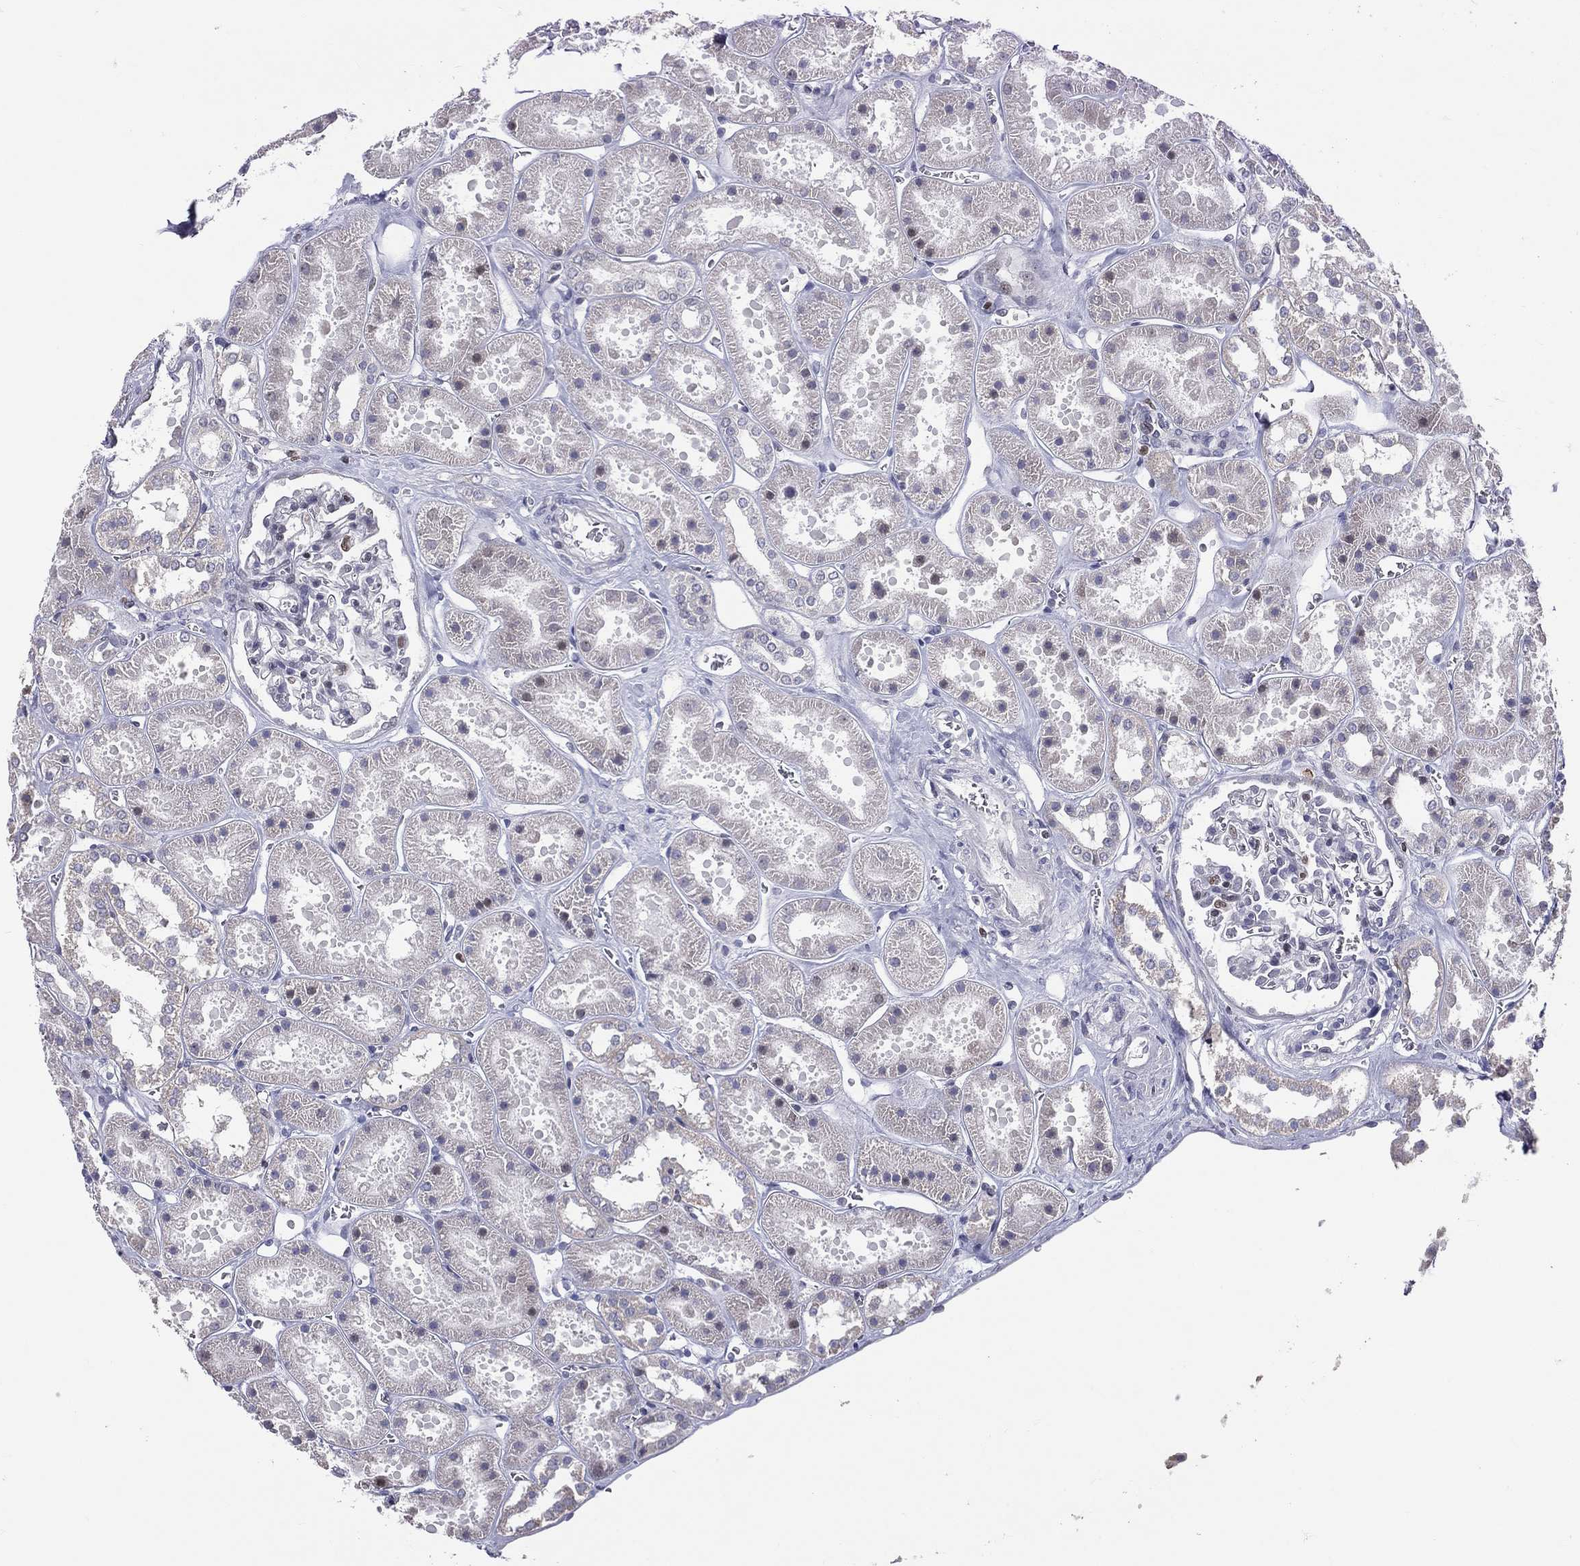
{"staining": {"intensity": "moderate", "quantity": "<25%", "location": "nuclear"}, "tissue": "kidney", "cell_type": "Cells in glomeruli", "image_type": "normal", "snomed": [{"axis": "morphology", "description": "Normal tissue, NOS"}, {"axis": "topography", "description": "Kidney"}], "caption": "Kidney stained for a protein (brown) shows moderate nuclear positive expression in about <25% of cells in glomeruli.", "gene": "DBF4B", "patient": {"sex": "female", "age": 41}}